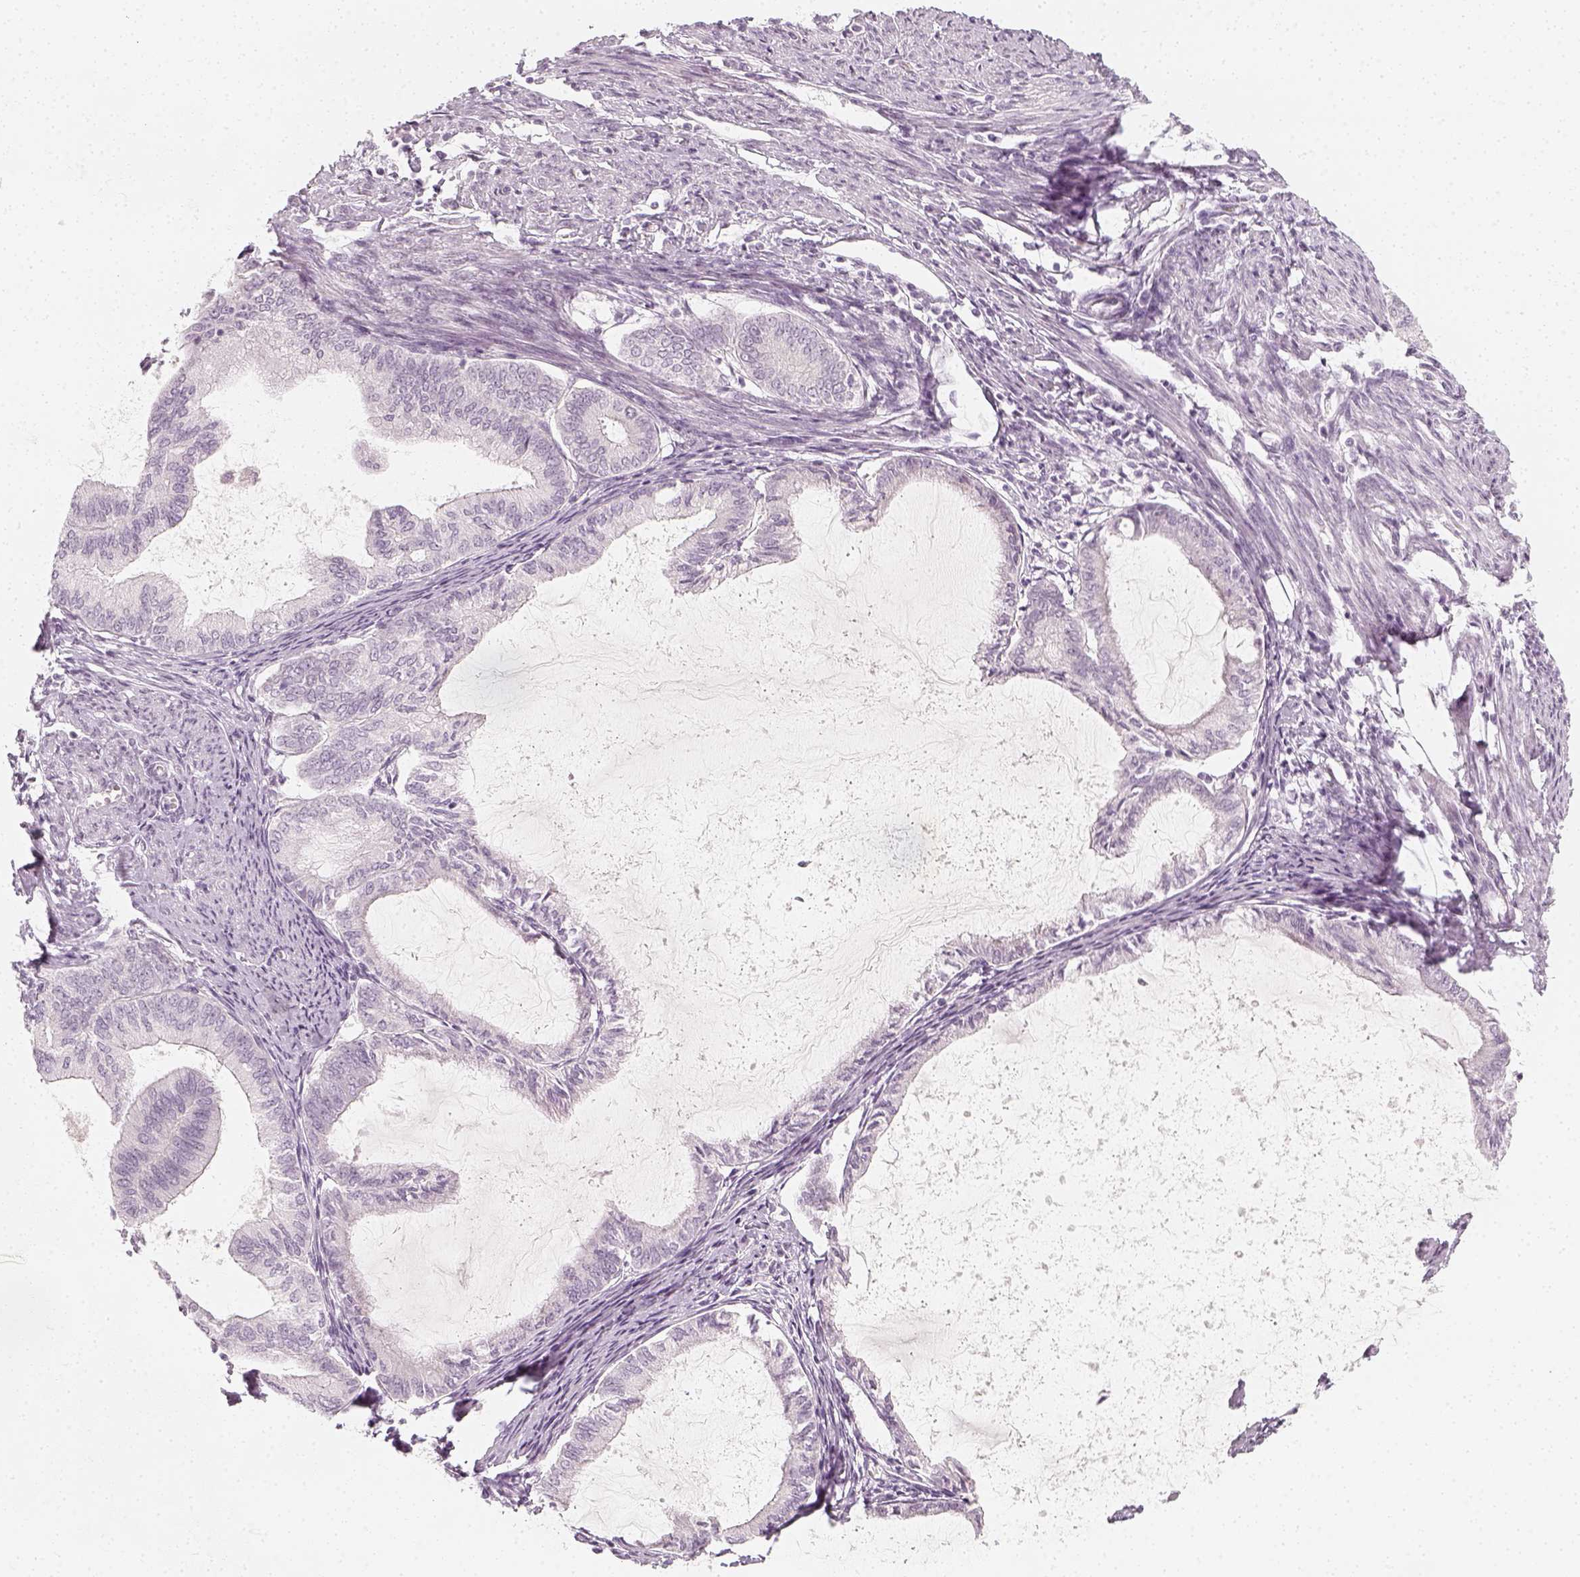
{"staining": {"intensity": "negative", "quantity": "none", "location": "none"}, "tissue": "endometrial cancer", "cell_type": "Tumor cells", "image_type": "cancer", "snomed": [{"axis": "morphology", "description": "Adenocarcinoma, NOS"}, {"axis": "topography", "description": "Endometrium"}], "caption": "Endometrial cancer stained for a protein using IHC displays no positivity tumor cells.", "gene": "KRTAP2-1", "patient": {"sex": "female", "age": 86}}